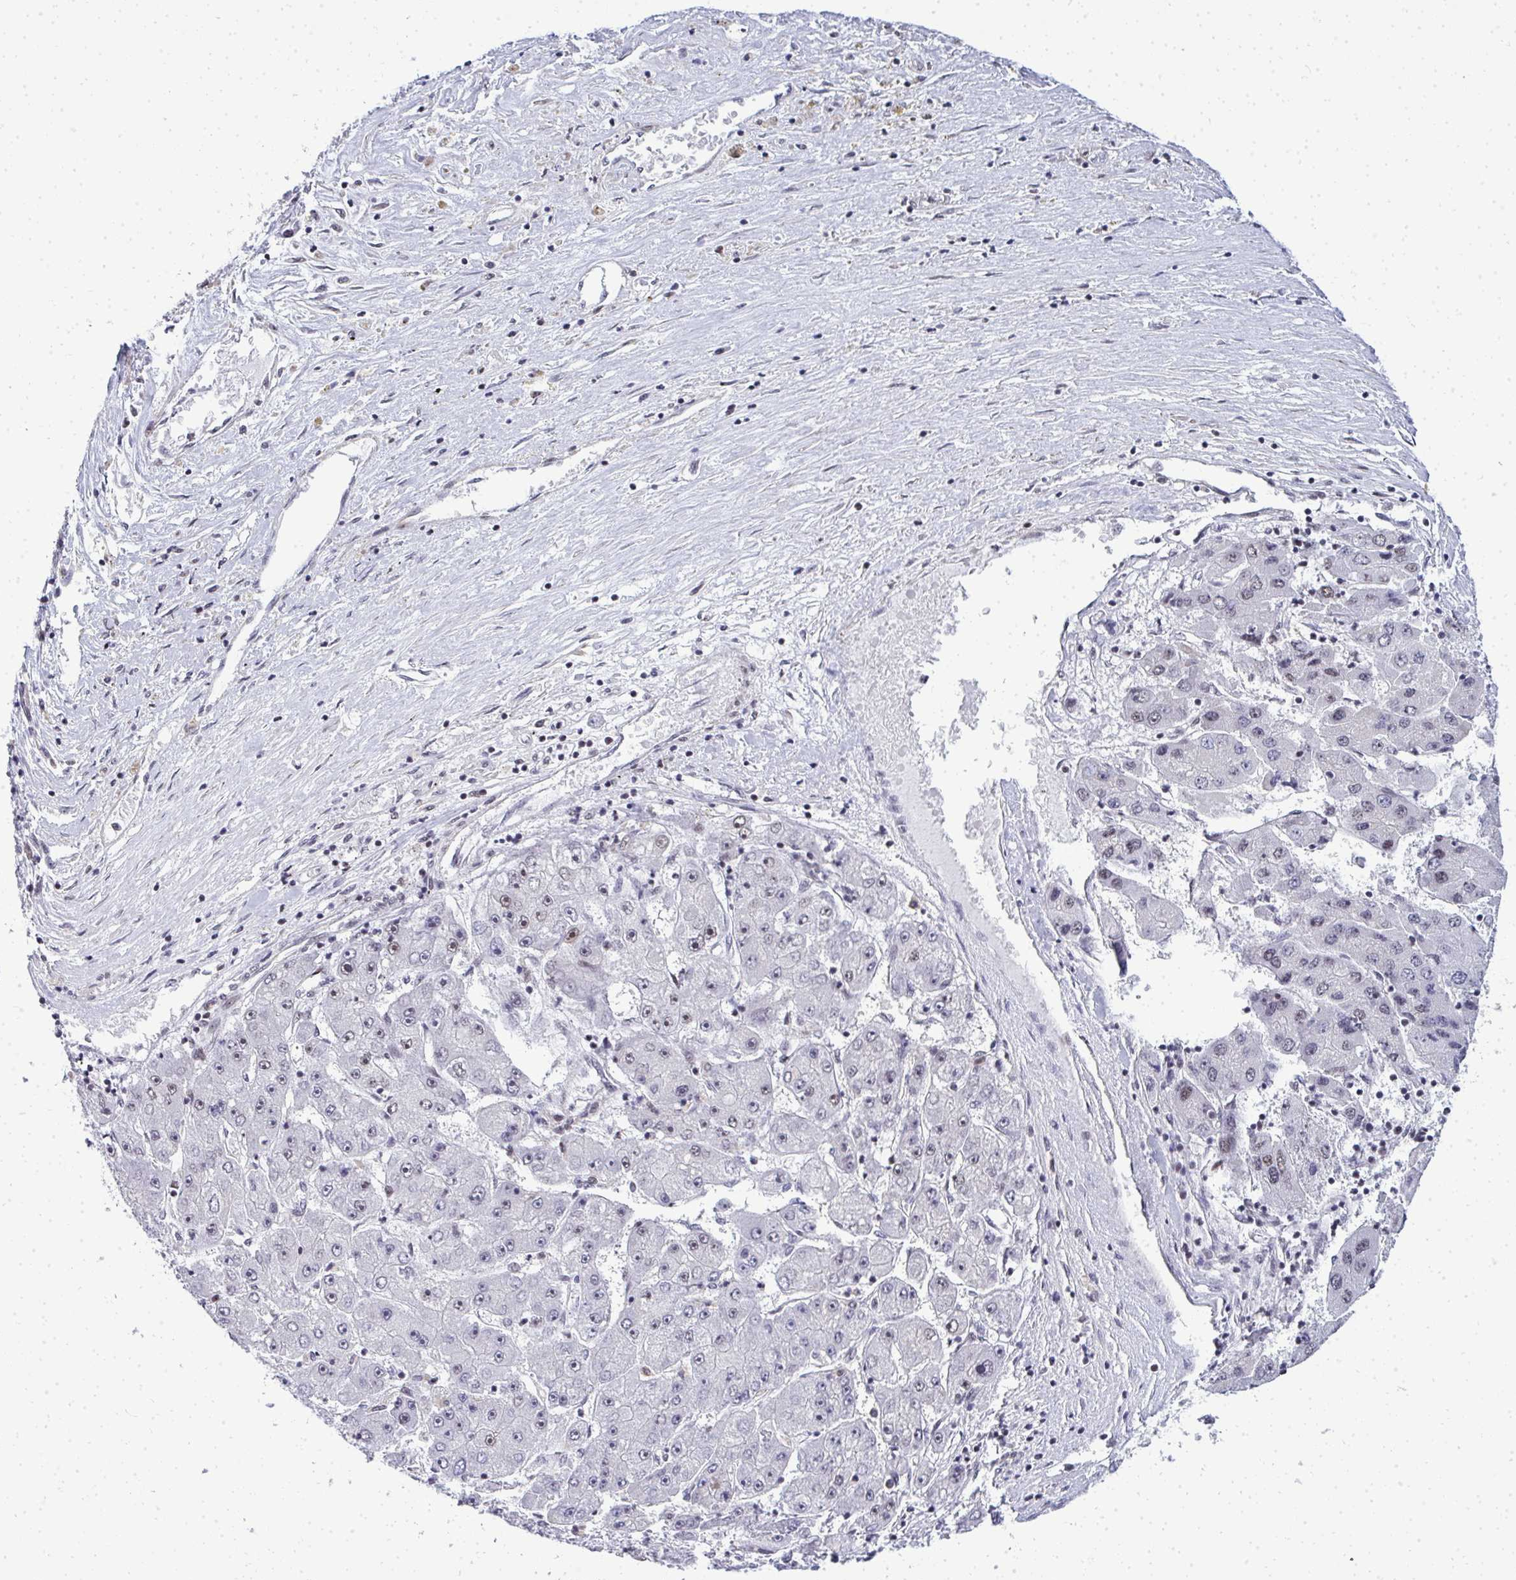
{"staining": {"intensity": "weak", "quantity": "<25%", "location": "nuclear"}, "tissue": "liver cancer", "cell_type": "Tumor cells", "image_type": "cancer", "snomed": [{"axis": "morphology", "description": "Carcinoma, Hepatocellular, NOS"}, {"axis": "topography", "description": "Liver"}], "caption": "Immunohistochemical staining of hepatocellular carcinoma (liver) demonstrates no significant positivity in tumor cells.", "gene": "SIRT7", "patient": {"sex": "female", "age": 61}}